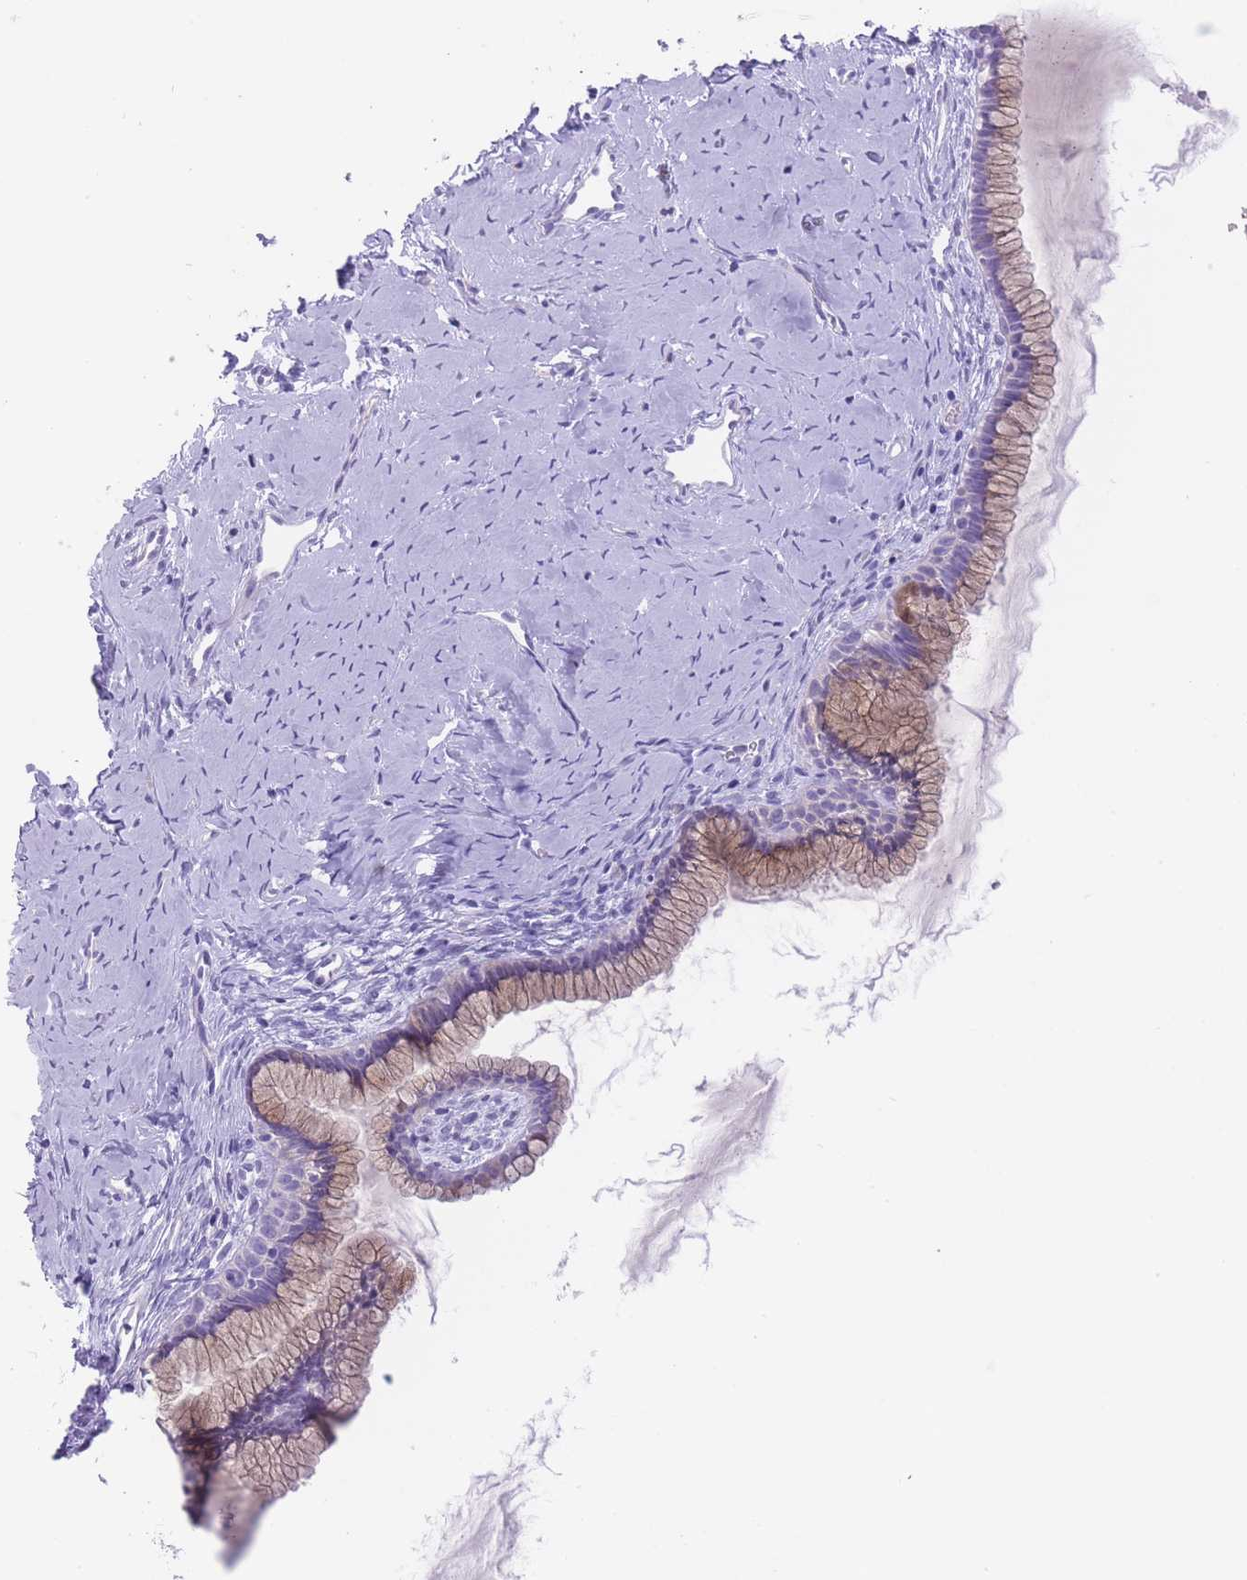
{"staining": {"intensity": "weak", "quantity": "25%-75%", "location": "cytoplasmic/membranous"}, "tissue": "cervix", "cell_type": "Glandular cells", "image_type": "normal", "snomed": [{"axis": "morphology", "description": "Normal tissue, NOS"}, {"axis": "topography", "description": "Cervix"}], "caption": "Glandular cells show low levels of weak cytoplasmic/membranous positivity in about 25%-75% of cells in unremarkable cervix. (Brightfield microscopy of DAB IHC at high magnification).", "gene": "QTRT1", "patient": {"sex": "female", "age": 40}}